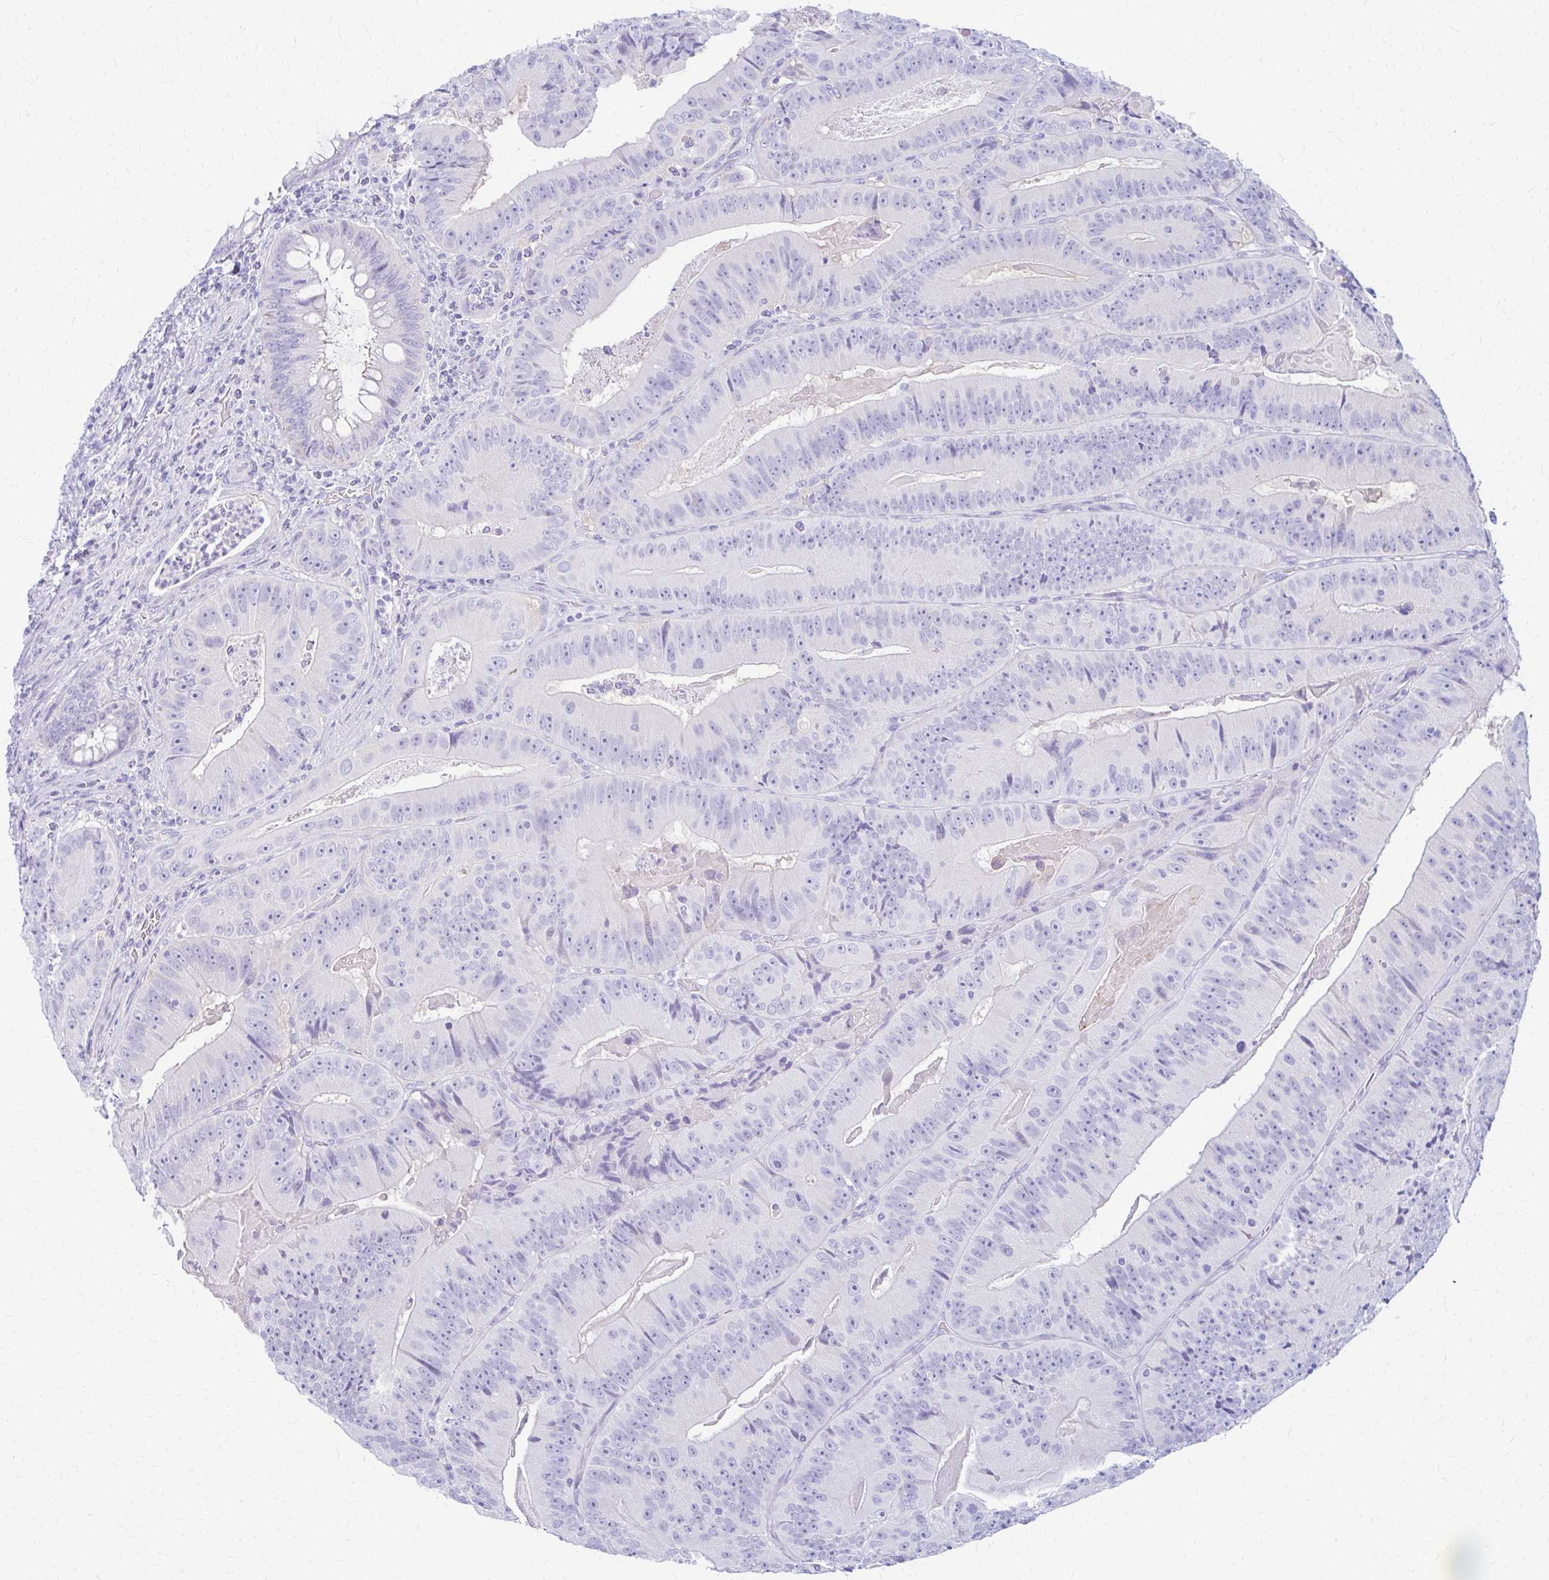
{"staining": {"intensity": "negative", "quantity": "none", "location": "none"}, "tissue": "colorectal cancer", "cell_type": "Tumor cells", "image_type": "cancer", "snomed": [{"axis": "morphology", "description": "Adenocarcinoma, NOS"}, {"axis": "topography", "description": "Colon"}], "caption": "Immunohistochemistry (IHC) histopathology image of human adenocarcinoma (colorectal) stained for a protein (brown), which displays no staining in tumor cells.", "gene": "NSG2", "patient": {"sex": "female", "age": 86}}